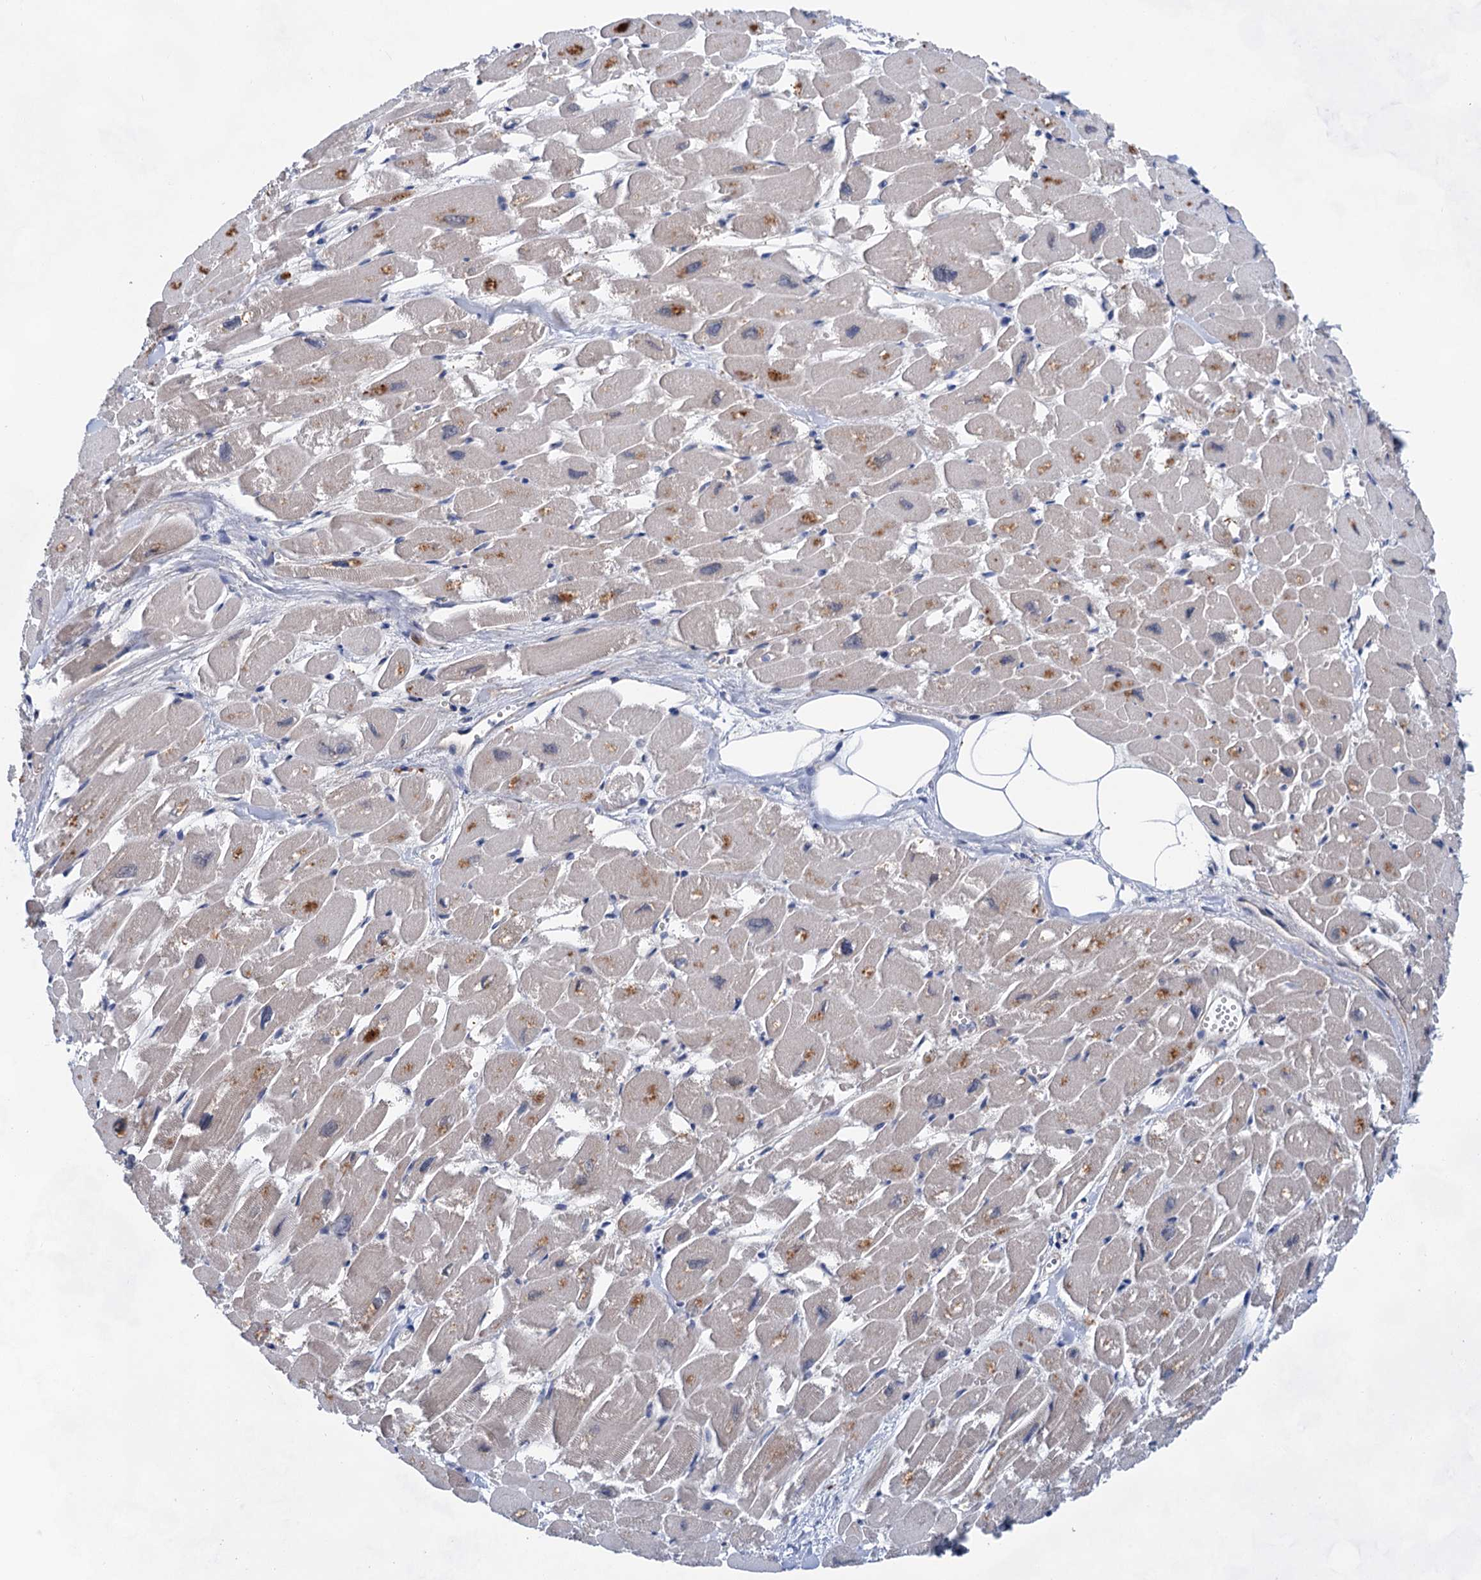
{"staining": {"intensity": "negative", "quantity": "none", "location": "none"}, "tissue": "heart muscle", "cell_type": "Cardiomyocytes", "image_type": "normal", "snomed": [{"axis": "morphology", "description": "Normal tissue, NOS"}, {"axis": "topography", "description": "Heart"}], "caption": "This is an IHC micrograph of normal heart muscle. There is no staining in cardiomyocytes.", "gene": "MORN3", "patient": {"sex": "male", "age": 54}}